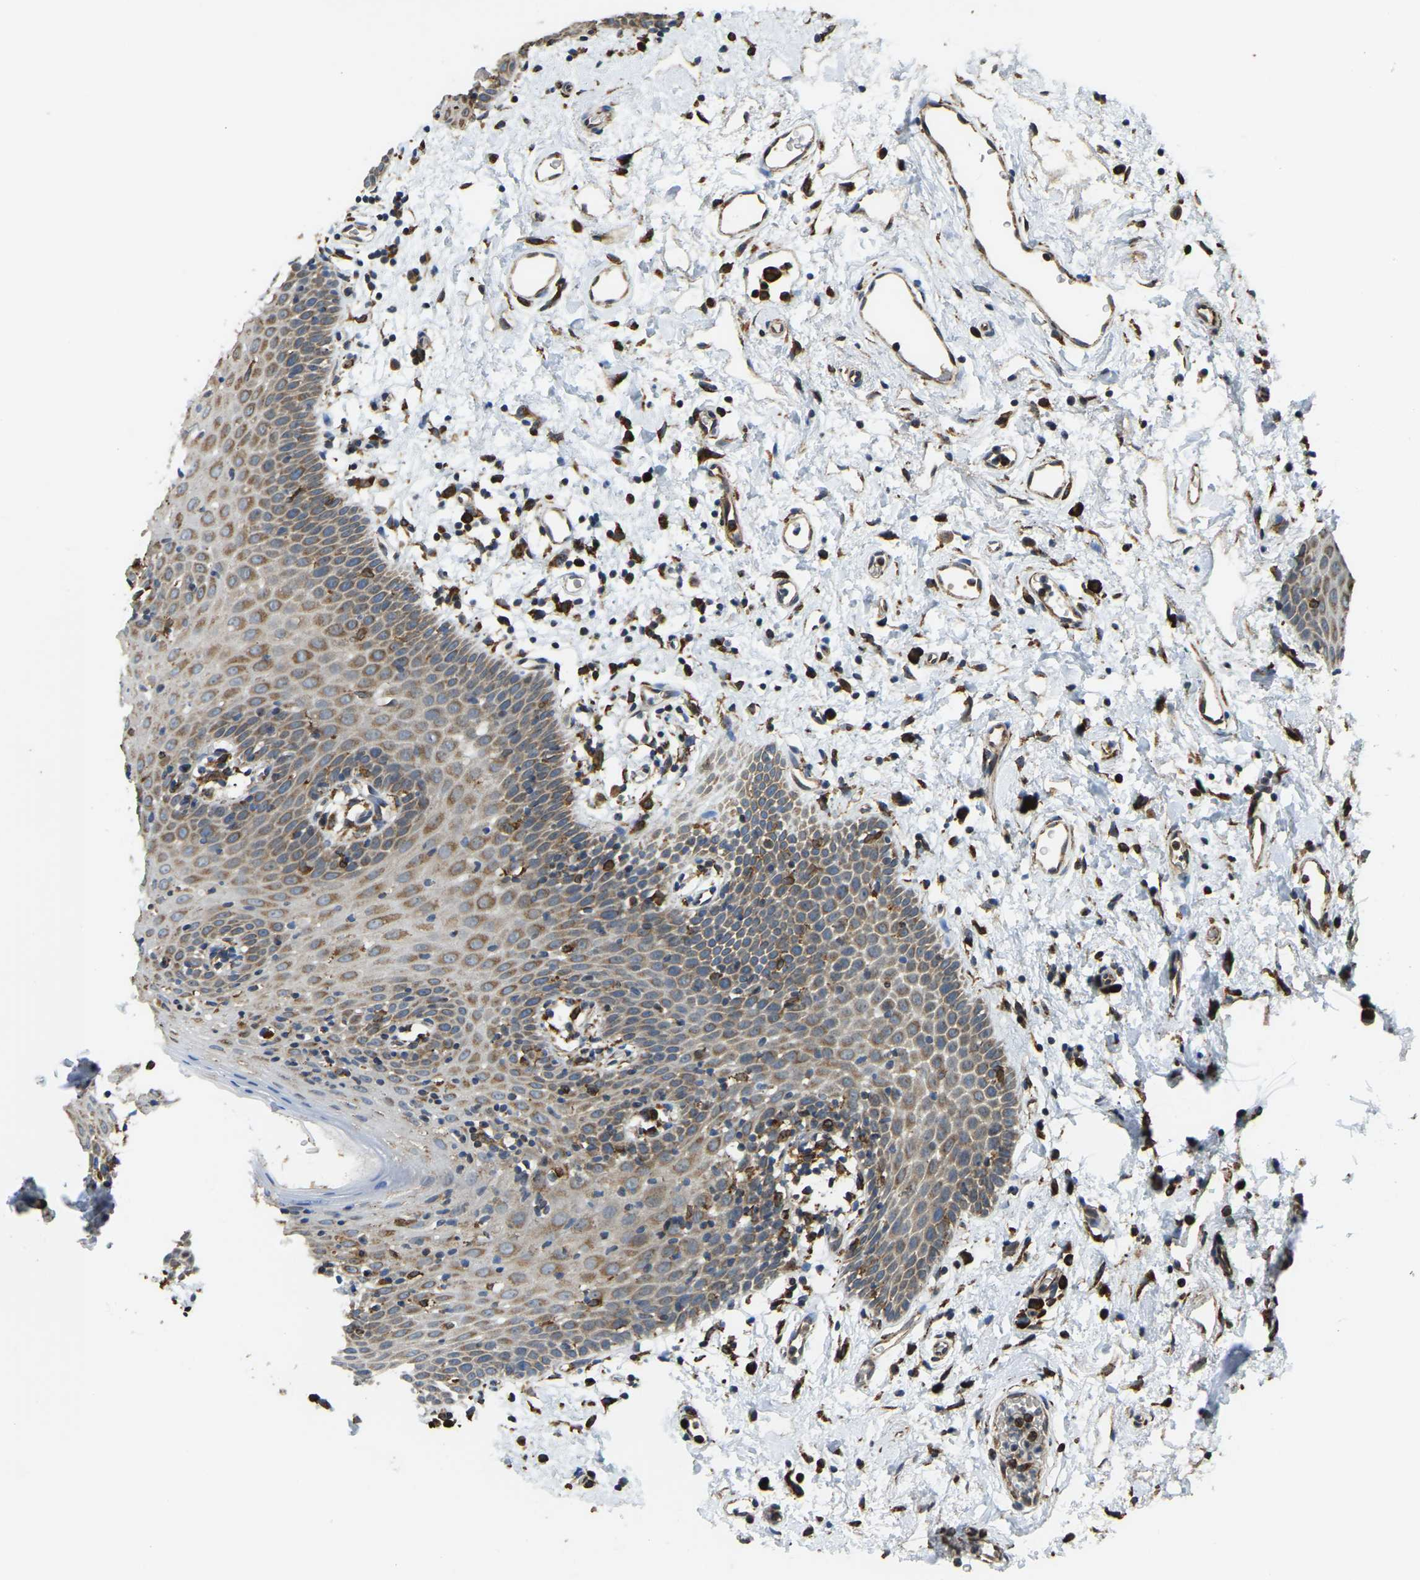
{"staining": {"intensity": "moderate", "quantity": "25%-75%", "location": "cytoplasmic/membranous"}, "tissue": "oral mucosa", "cell_type": "Squamous epithelial cells", "image_type": "normal", "snomed": [{"axis": "morphology", "description": "Normal tissue, NOS"}, {"axis": "topography", "description": "Oral tissue"}], "caption": "This image exhibits IHC staining of benign human oral mucosa, with medium moderate cytoplasmic/membranous positivity in about 25%-75% of squamous epithelial cells.", "gene": "RNF115", "patient": {"sex": "male", "age": 66}}